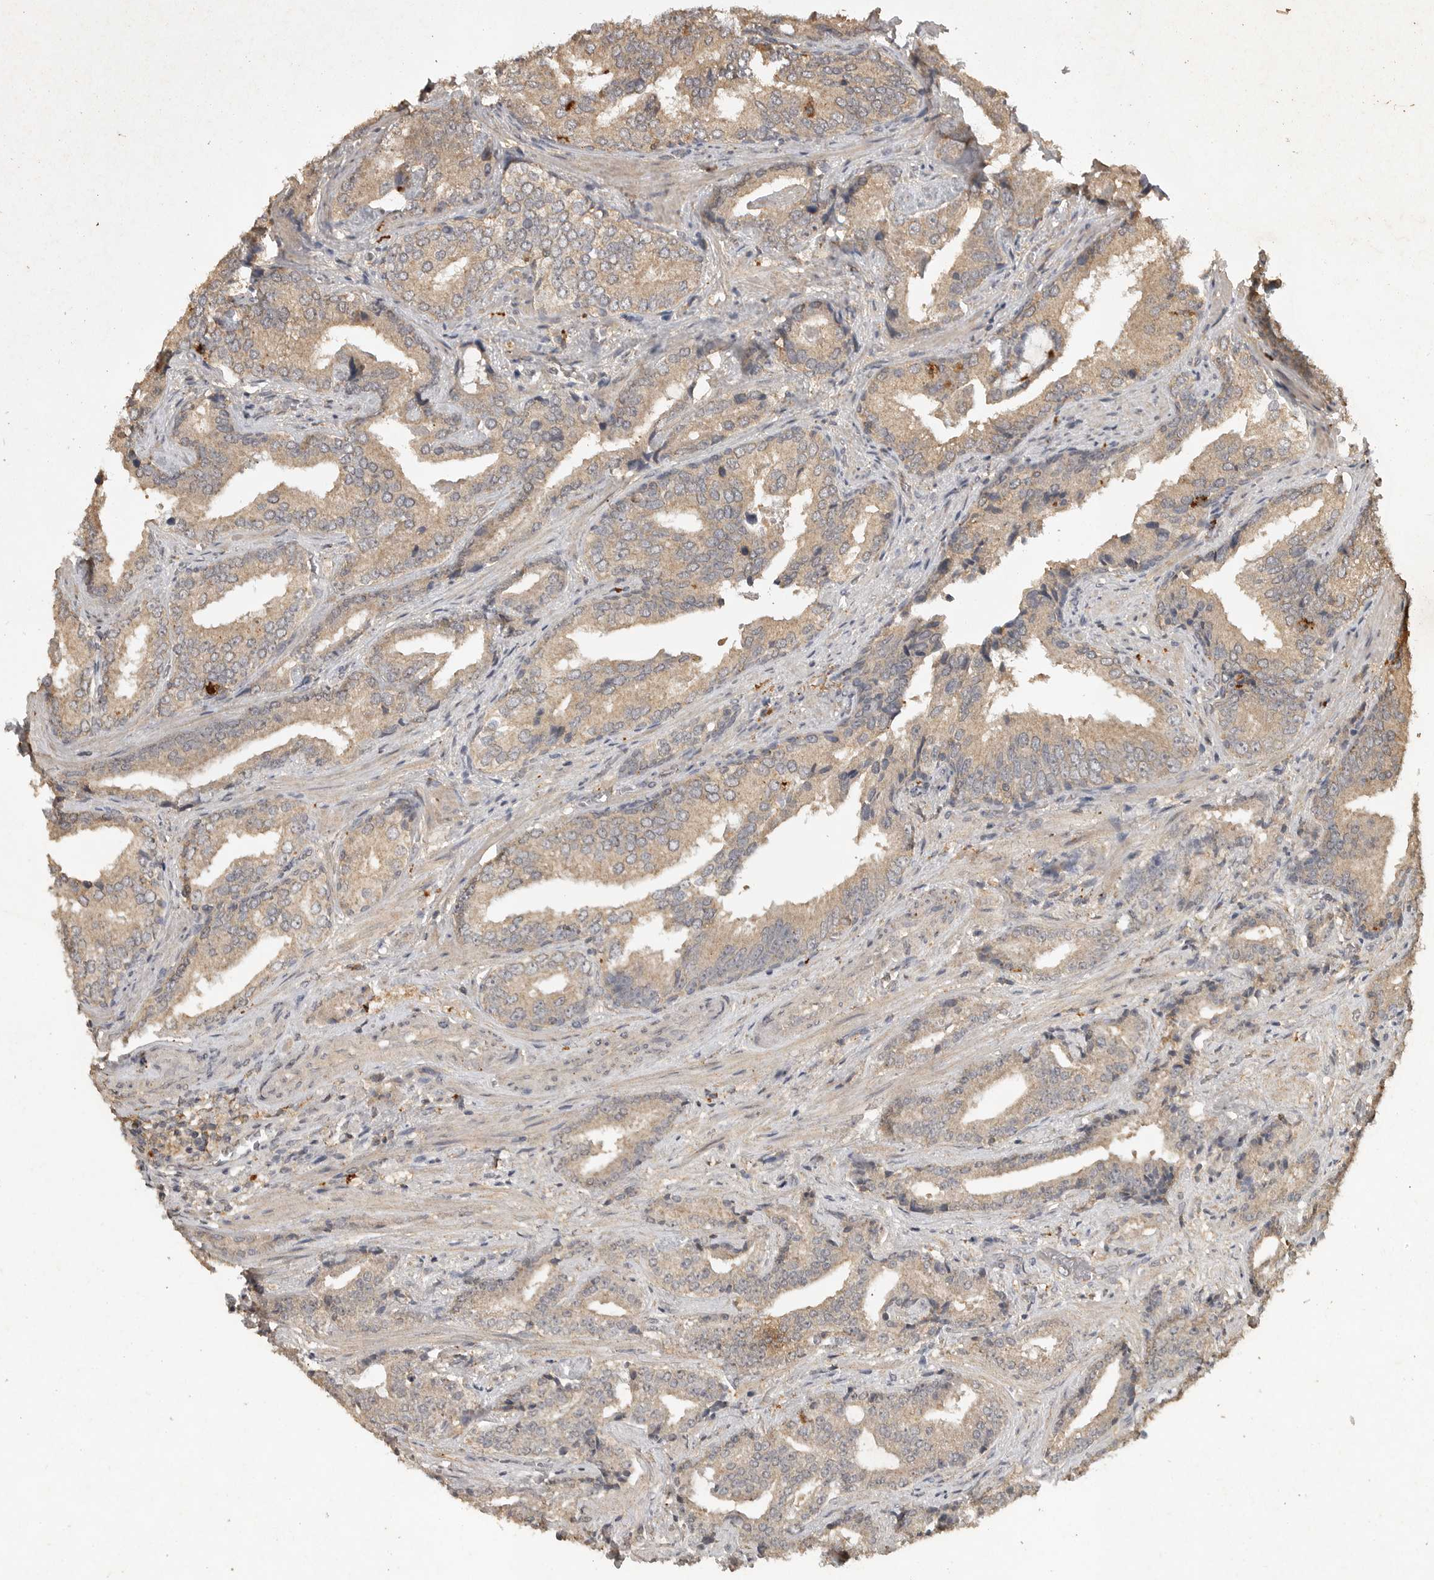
{"staining": {"intensity": "weak", "quantity": ">75%", "location": "cytoplasmic/membranous"}, "tissue": "prostate cancer", "cell_type": "Tumor cells", "image_type": "cancer", "snomed": [{"axis": "morphology", "description": "Adenocarcinoma, Low grade"}, {"axis": "topography", "description": "Prostate"}], "caption": "High-power microscopy captured an immunohistochemistry micrograph of prostate cancer (low-grade adenocarcinoma), revealing weak cytoplasmic/membranous expression in about >75% of tumor cells.", "gene": "ADAMTS4", "patient": {"sex": "male", "age": 67}}